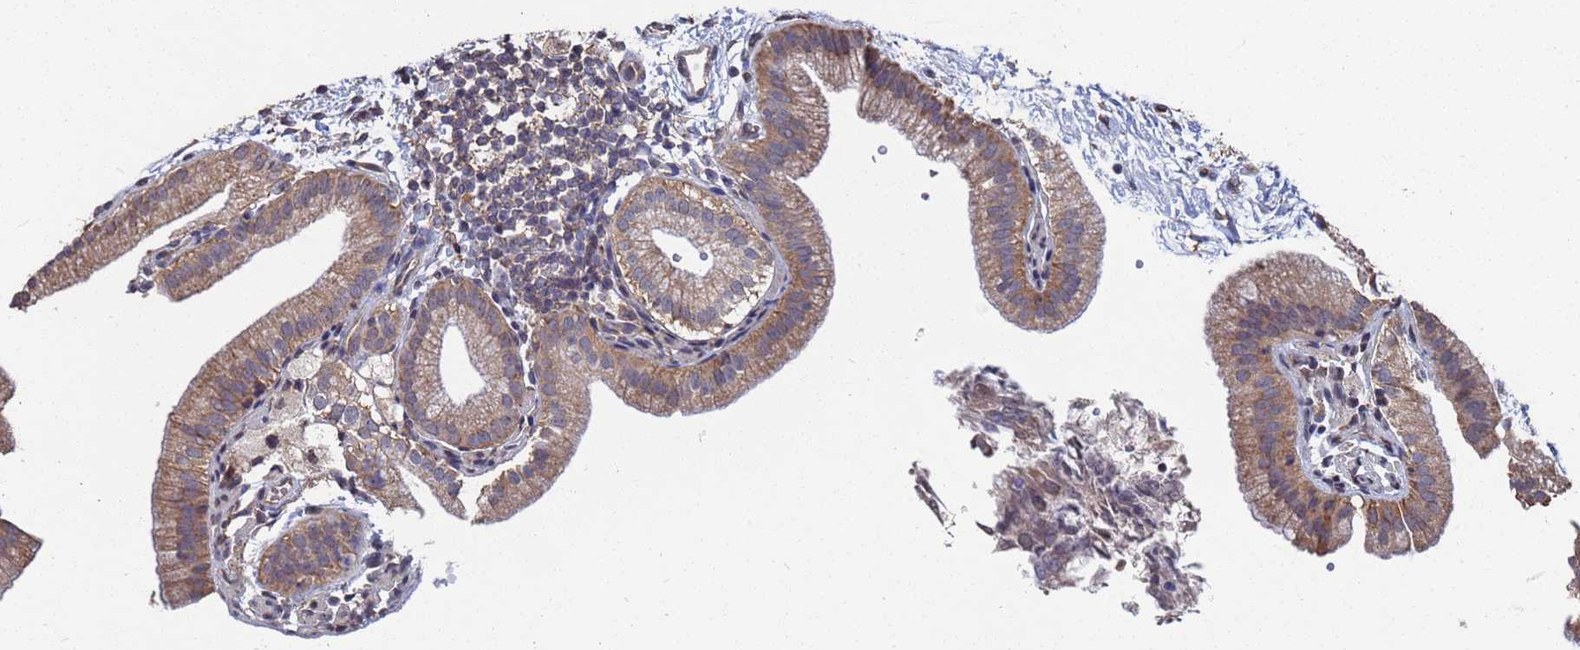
{"staining": {"intensity": "moderate", "quantity": ">75%", "location": "cytoplasmic/membranous"}, "tissue": "gallbladder", "cell_type": "Glandular cells", "image_type": "normal", "snomed": [{"axis": "morphology", "description": "Normal tissue, NOS"}, {"axis": "topography", "description": "Gallbladder"}], "caption": "This is an image of IHC staining of unremarkable gallbladder, which shows moderate staining in the cytoplasmic/membranous of glandular cells.", "gene": "CFAP119", "patient": {"sex": "male", "age": 55}}